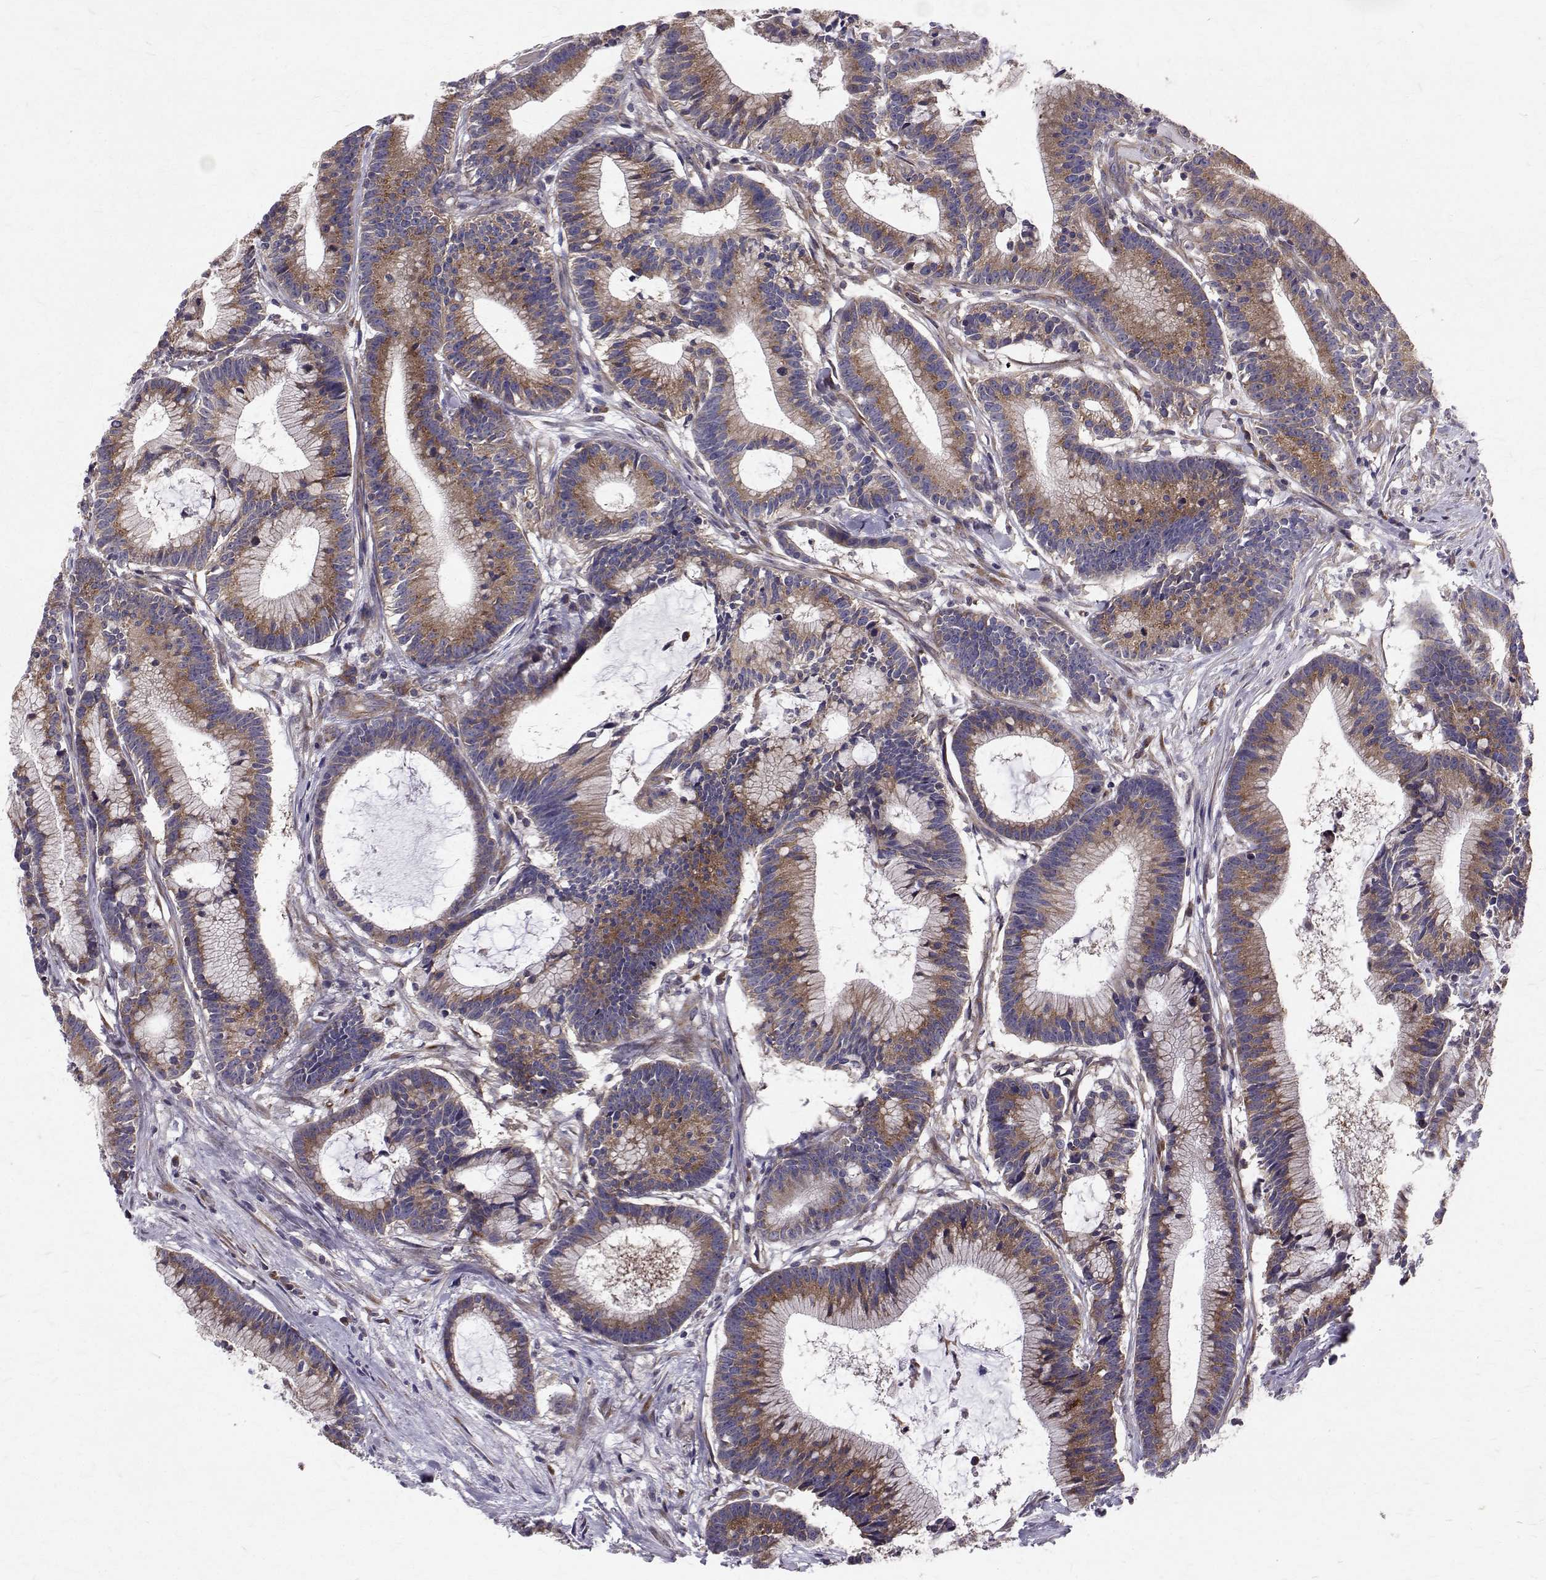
{"staining": {"intensity": "moderate", "quantity": "25%-75%", "location": "cytoplasmic/membranous"}, "tissue": "colorectal cancer", "cell_type": "Tumor cells", "image_type": "cancer", "snomed": [{"axis": "morphology", "description": "Adenocarcinoma, NOS"}, {"axis": "topography", "description": "Colon"}], "caption": "Immunohistochemical staining of human colorectal cancer (adenocarcinoma) shows medium levels of moderate cytoplasmic/membranous staining in about 25%-75% of tumor cells.", "gene": "ARFGAP1", "patient": {"sex": "female", "age": 78}}